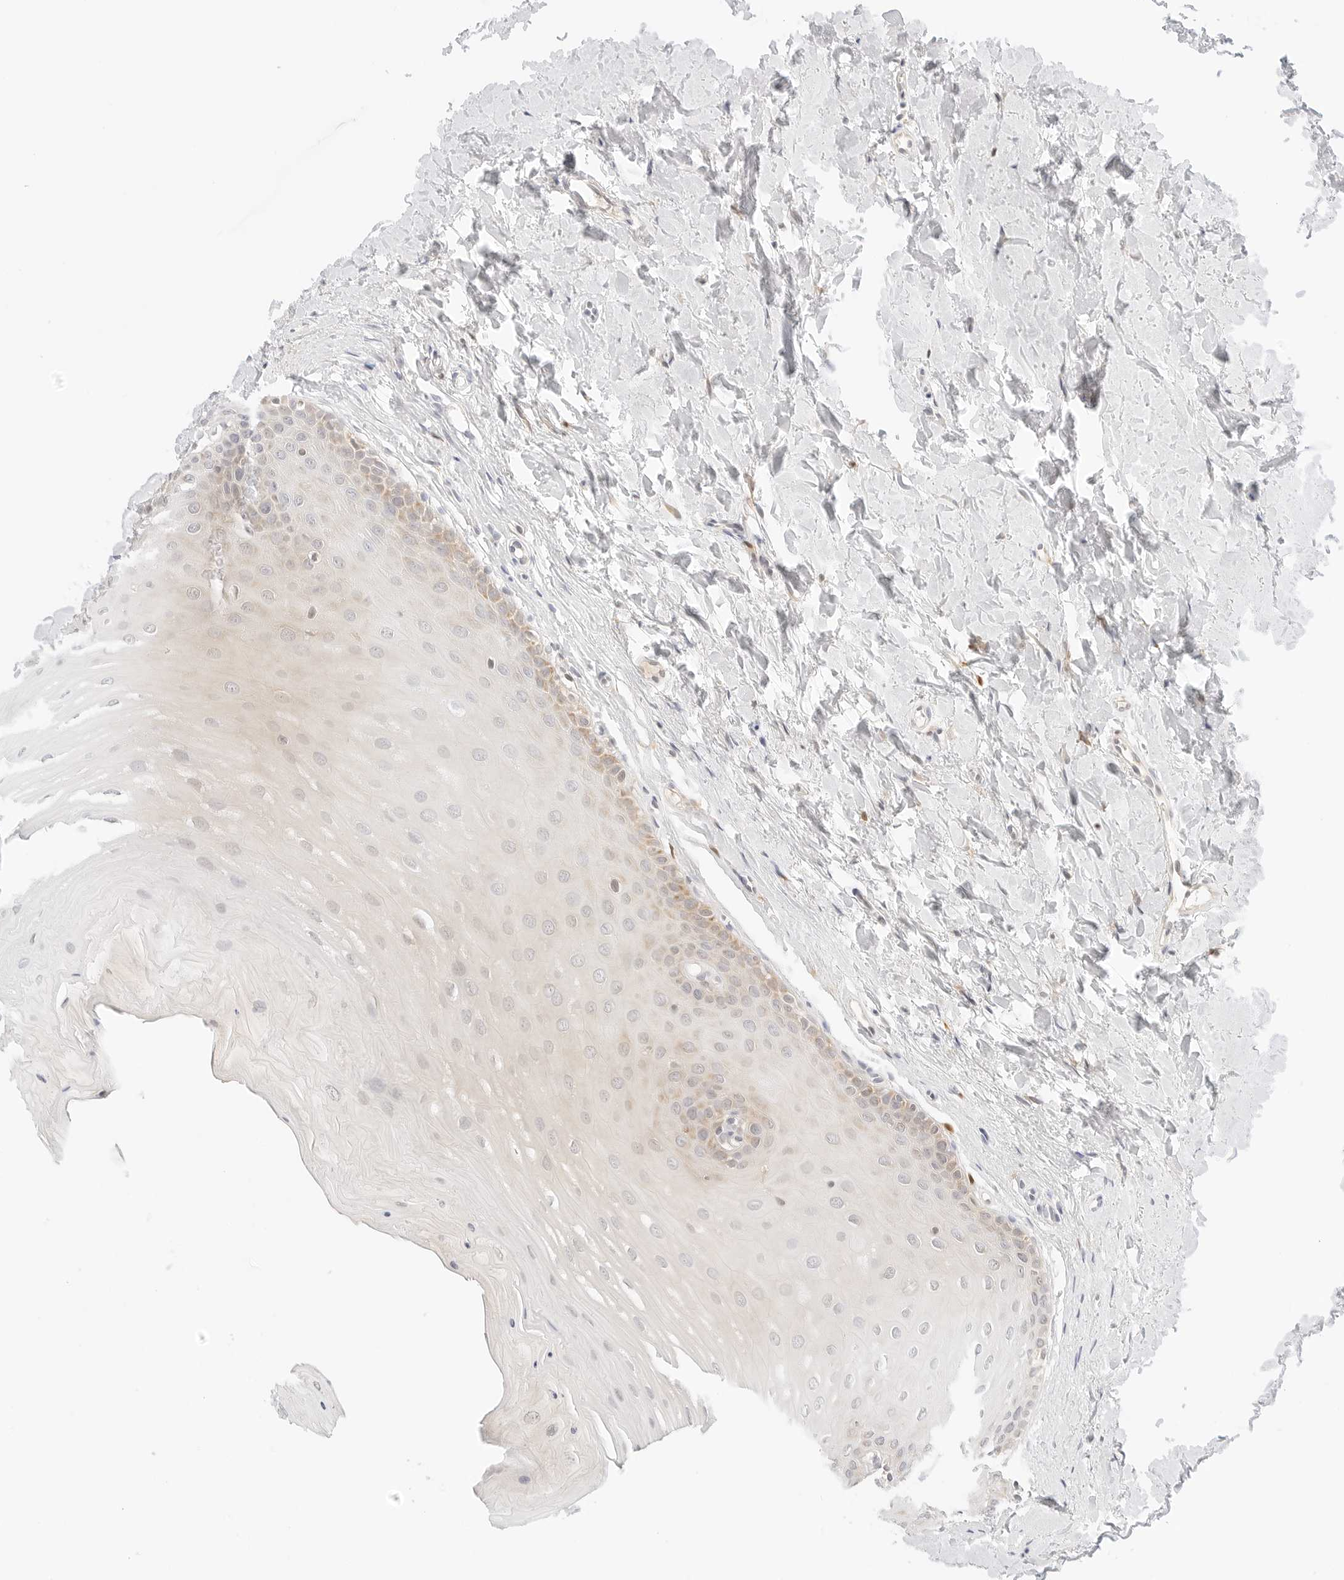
{"staining": {"intensity": "moderate", "quantity": "<25%", "location": "cytoplasmic/membranous"}, "tissue": "oral mucosa", "cell_type": "Squamous epithelial cells", "image_type": "normal", "snomed": [{"axis": "morphology", "description": "Normal tissue, NOS"}, {"axis": "topography", "description": "Oral tissue"}], "caption": "IHC of benign human oral mucosa exhibits low levels of moderate cytoplasmic/membranous staining in approximately <25% of squamous epithelial cells. Using DAB (3,3'-diaminobenzidine) (brown) and hematoxylin (blue) stains, captured at high magnification using brightfield microscopy.", "gene": "ERO1B", "patient": {"sex": "female", "age": 39}}